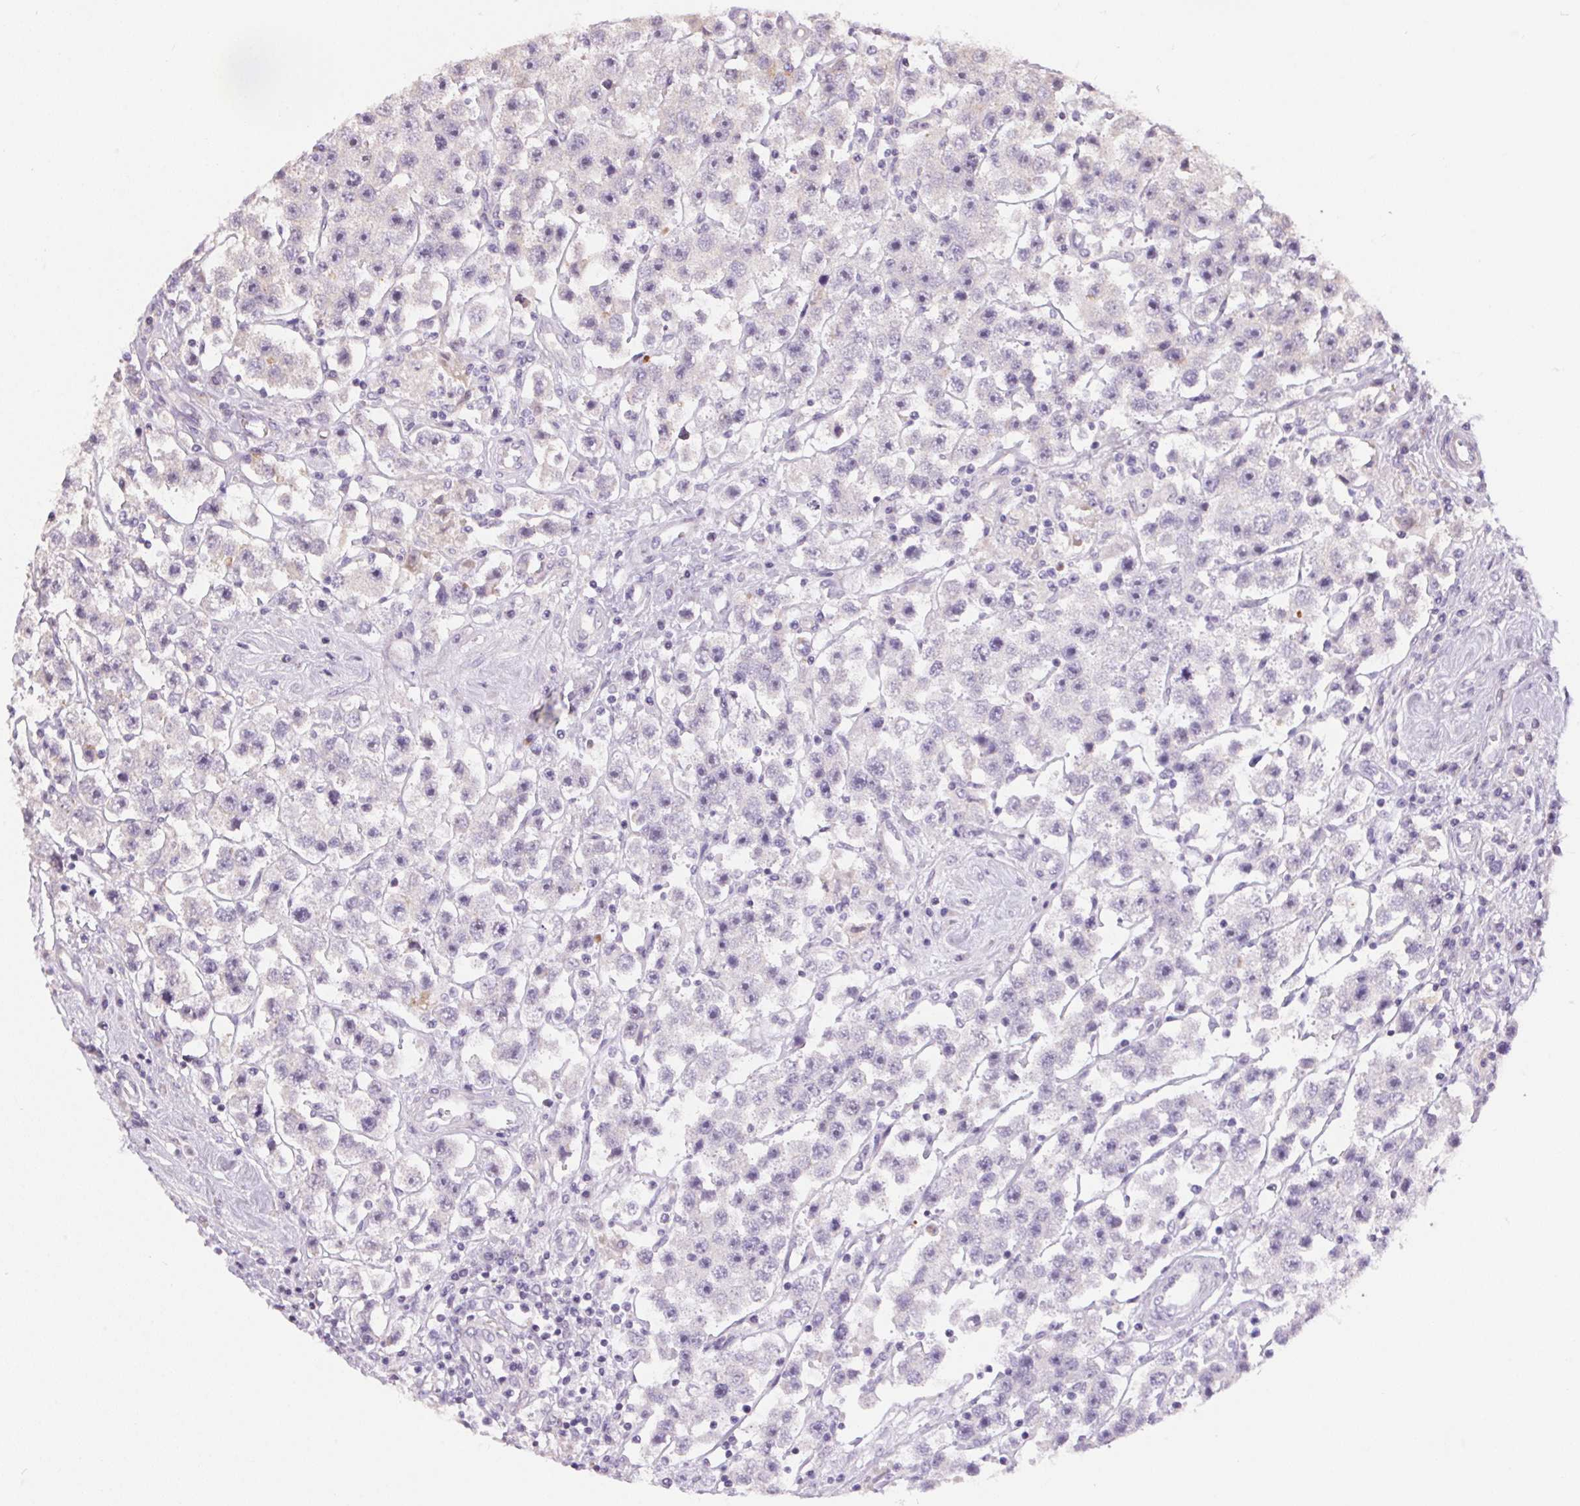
{"staining": {"intensity": "negative", "quantity": "none", "location": "none"}, "tissue": "testis cancer", "cell_type": "Tumor cells", "image_type": "cancer", "snomed": [{"axis": "morphology", "description": "Seminoma, NOS"}, {"axis": "topography", "description": "Testis"}], "caption": "The image exhibits no significant expression in tumor cells of seminoma (testis).", "gene": "UNC13B", "patient": {"sex": "male", "age": 45}}